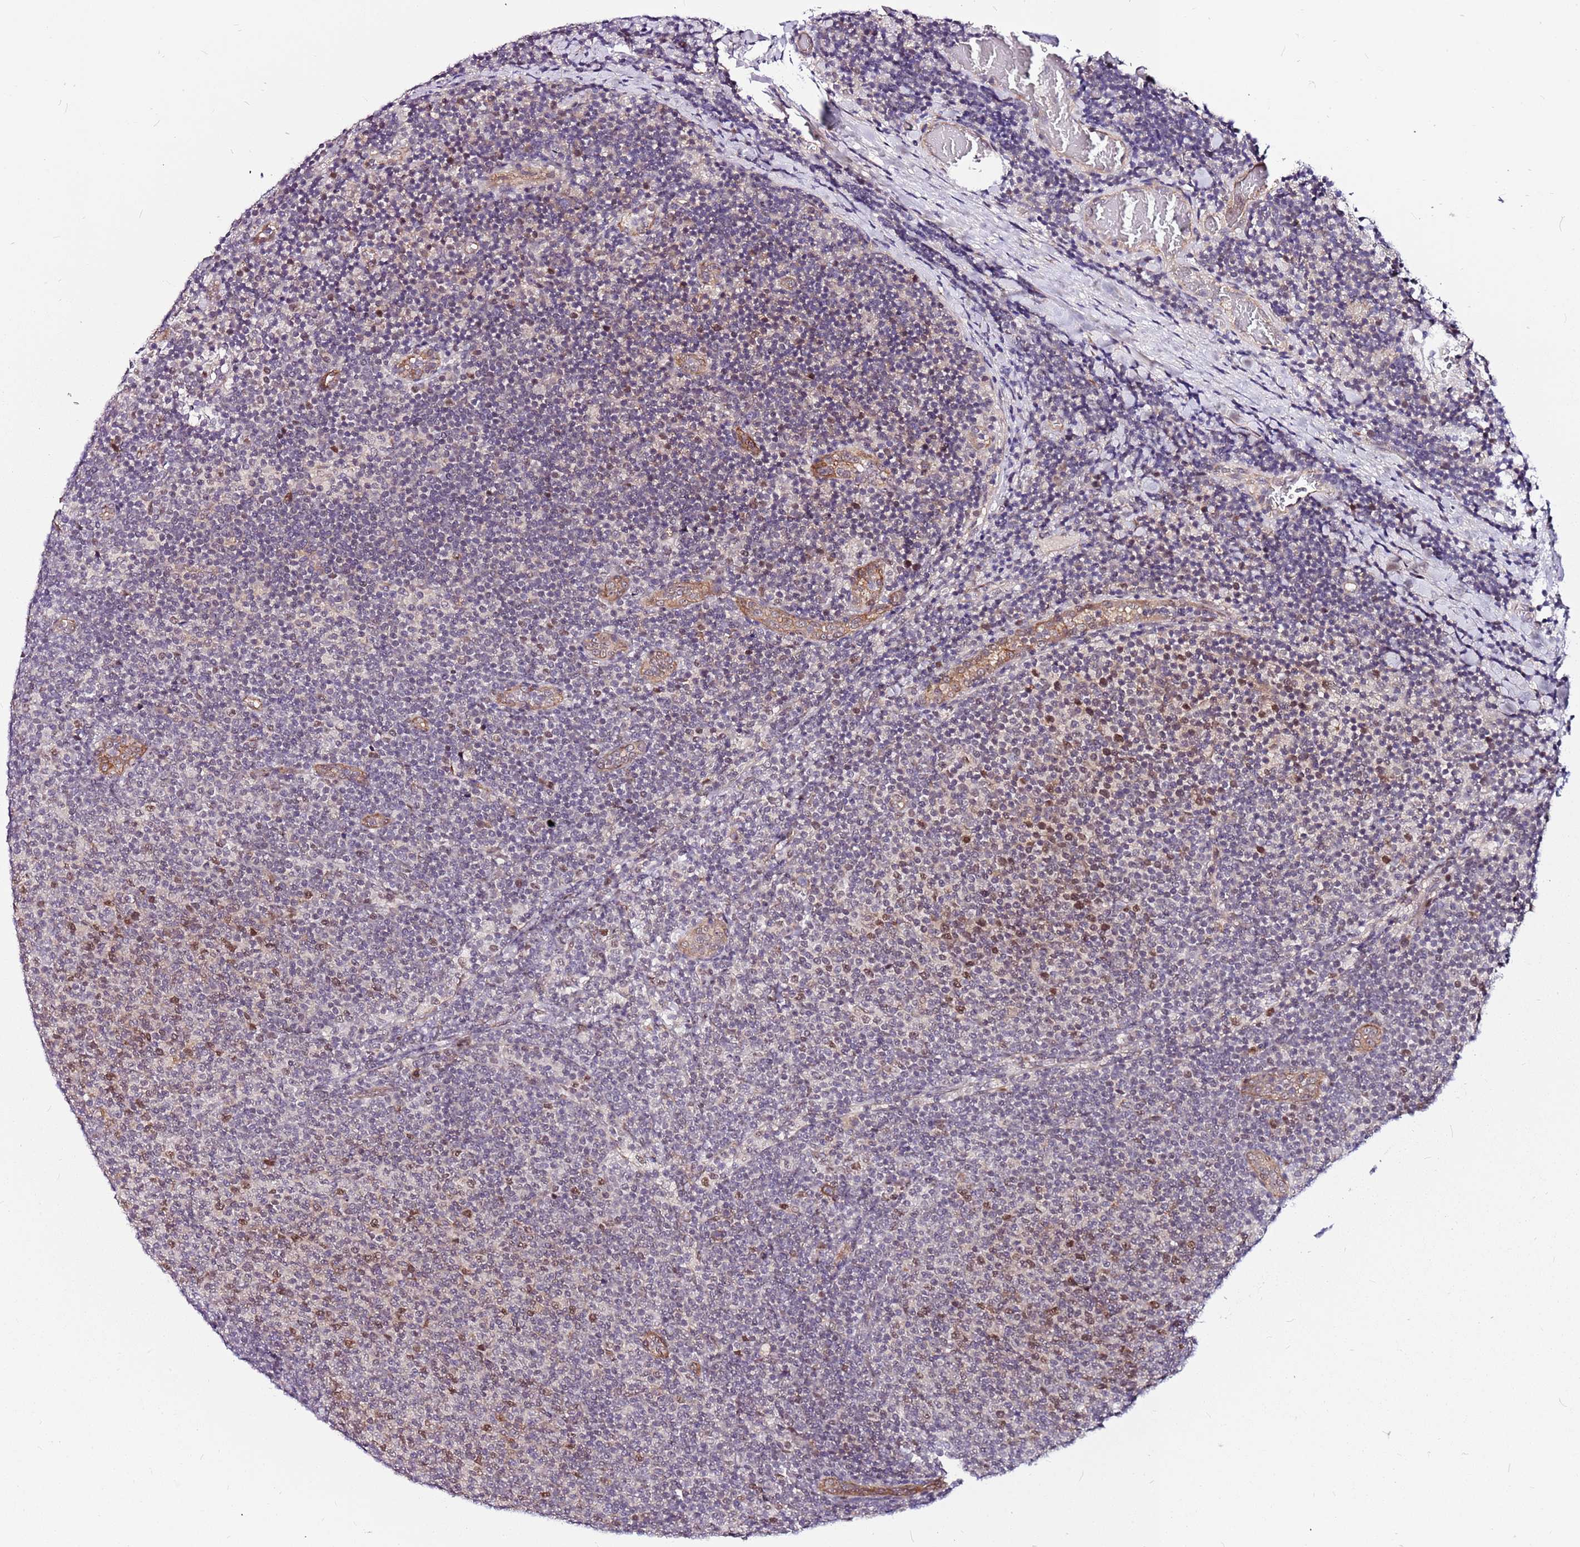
{"staining": {"intensity": "moderate", "quantity": "<25%", "location": "nuclear"}, "tissue": "lymphoma", "cell_type": "Tumor cells", "image_type": "cancer", "snomed": [{"axis": "morphology", "description": "Malignant lymphoma, non-Hodgkin's type, Low grade"}, {"axis": "topography", "description": "Lymph node"}], "caption": "Immunohistochemistry (IHC) photomicrograph of human lymphoma stained for a protein (brown), which shows low levels of moderate nuclear staining in about <25% of tumor cells.", "gene": "POLE3", "patient": {"sex": "male", "age": 66}}